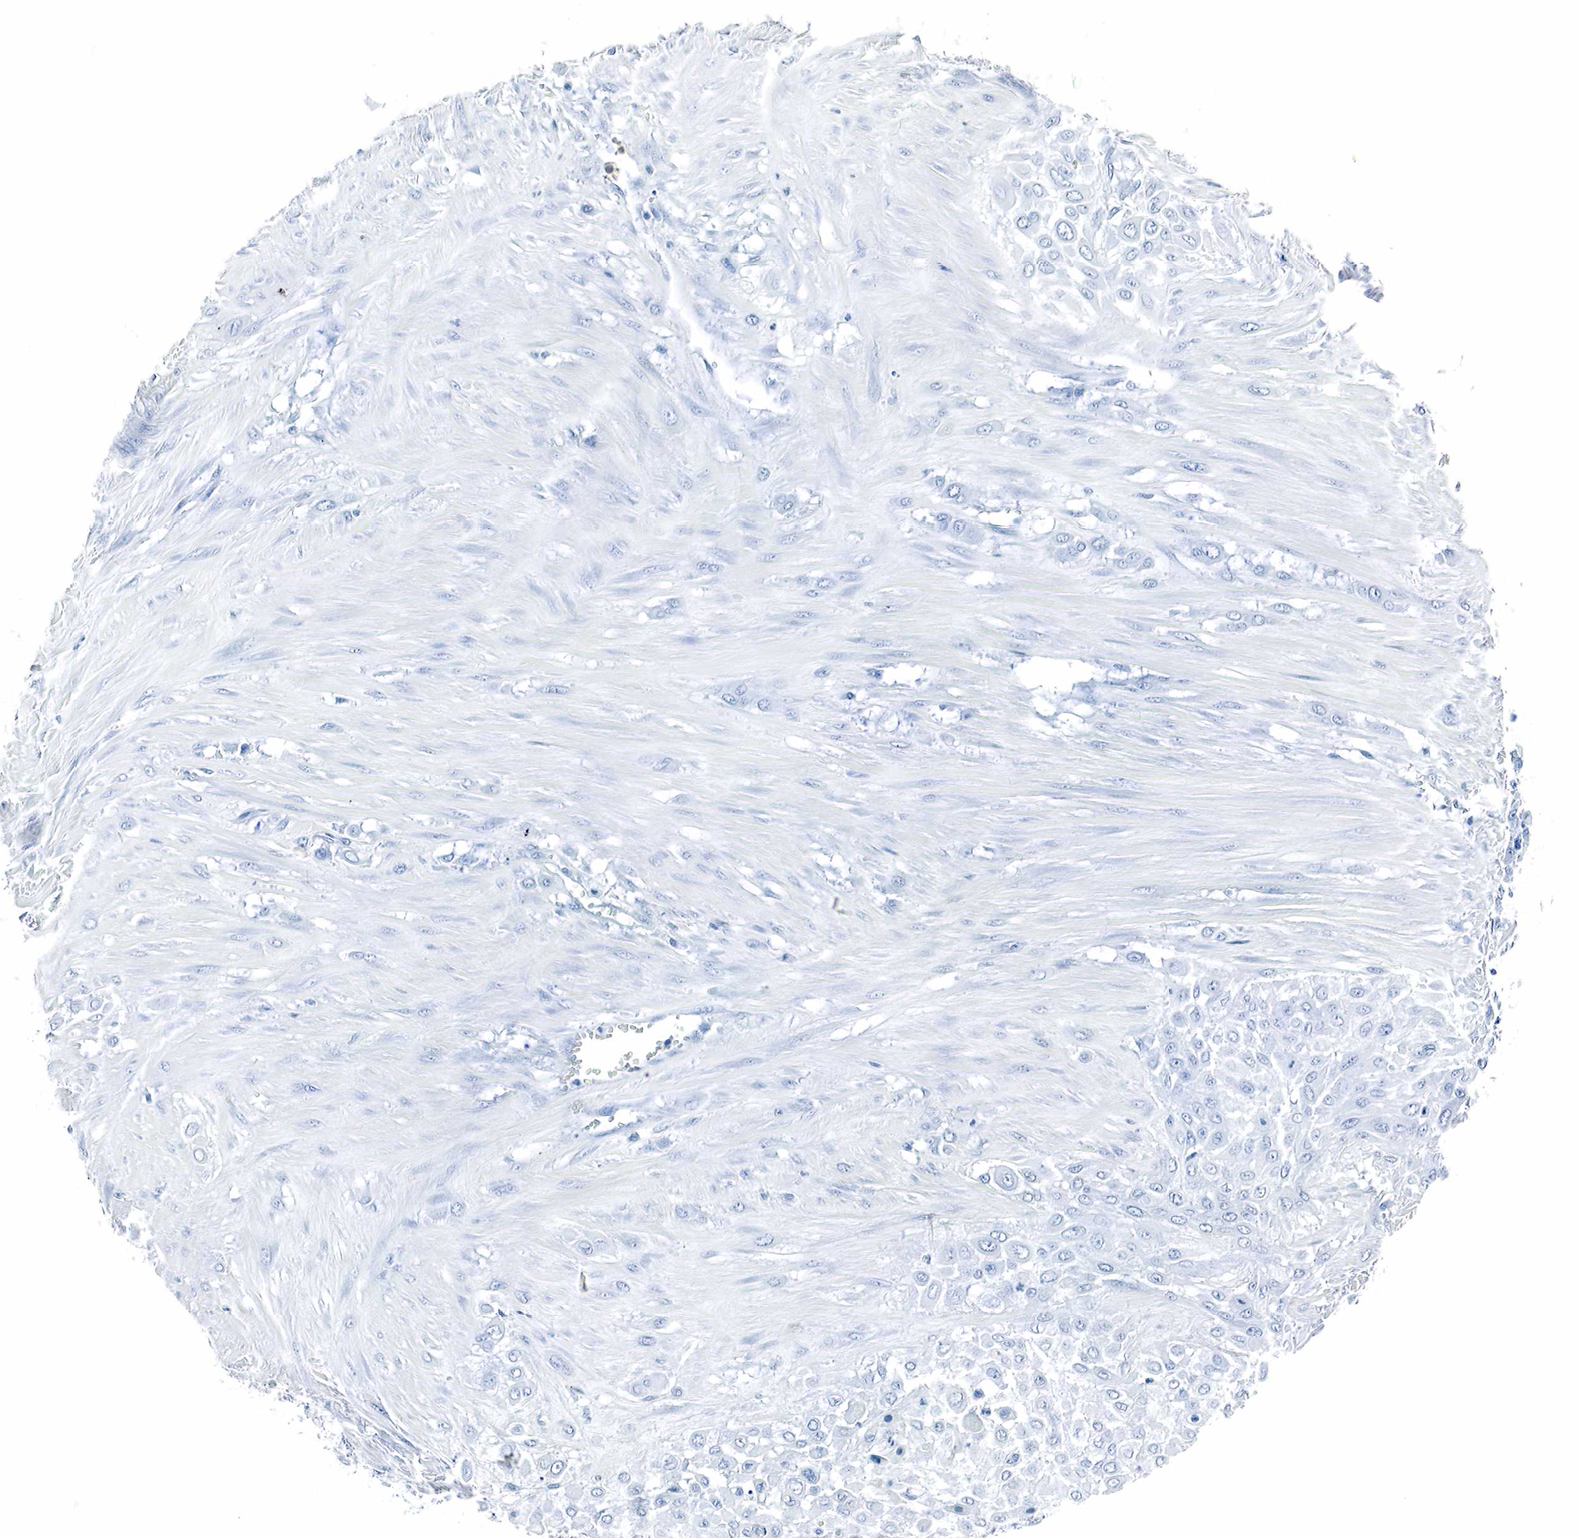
{"staining": {"intensity": "negative", "quantity": "none", "location": "none"}, "tissue": "urothelial cancer", "cell_type": "Tumor cells", "image_type": "cancer", "snomed": [{"axis": "morphology", "description": "Urothelial carcinoma, High grade"}, {"axis": "topography", "description": "Urinary bladder"}], "caption": "IHC of human urothelial carcinoma (high-grade) reveals no staining in tumor cells.", "gene": "GAST", "patient": {"sex": "male", "age": 57}}